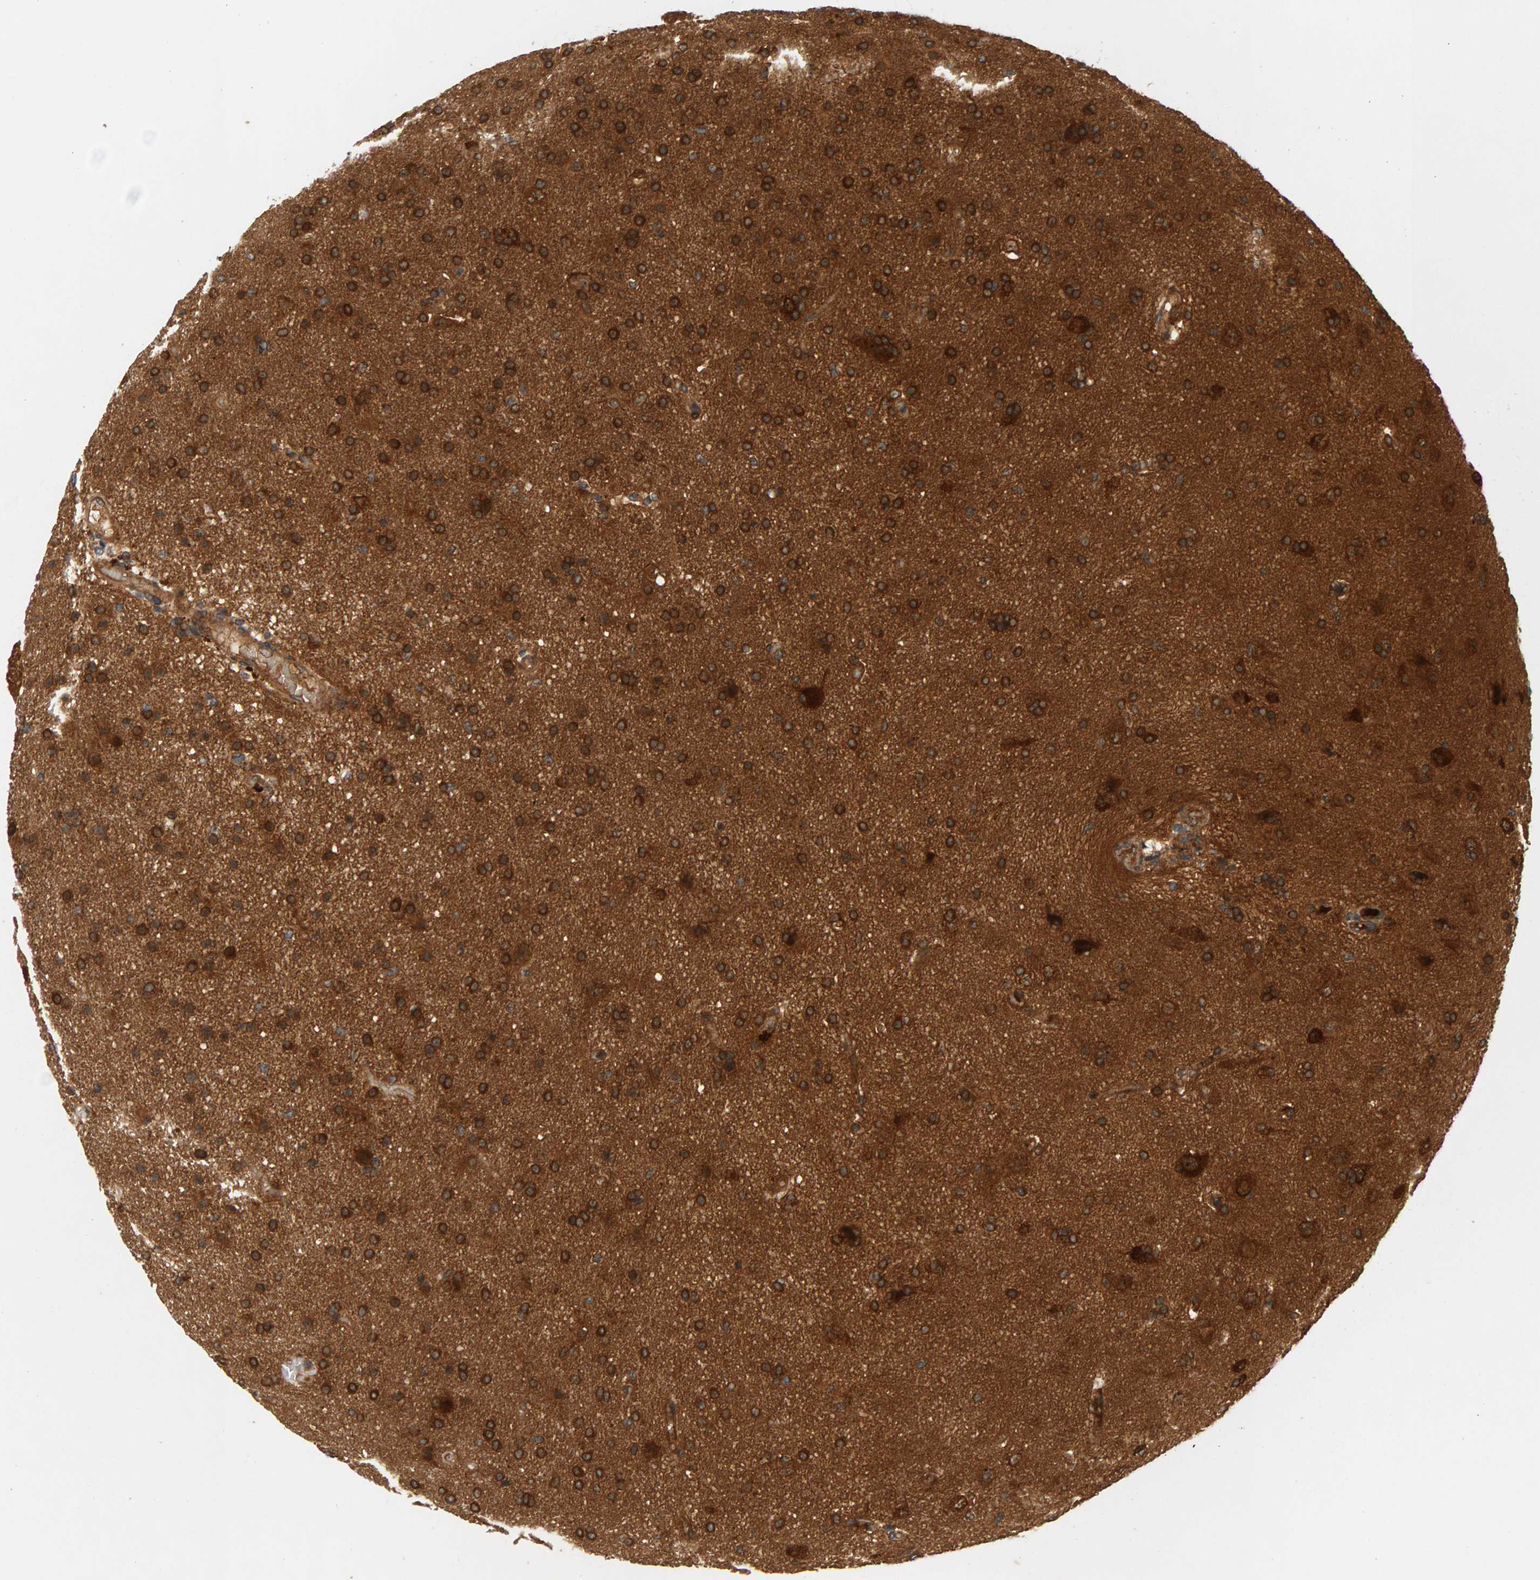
{"staining": {"intensity": "strong", "quantity": ">75%", "location": "cytoplasmic/membranous"}, "tissue": "glioma", "cell_type": "Tumor cells", "image_type": "cancer", "snomed": [{"axis": "morphology", "description": "Glioma, malignant, High grade"}, {"axis": "topography", "description": "Brain"}], "caption": "Protein expression analysis of human glioma reveals strong cytoplasmic/membranous positivity in about >75% of tumor cells.", "gene": "BAHCC1", "patient": {"sex": "male", "age": 72}}